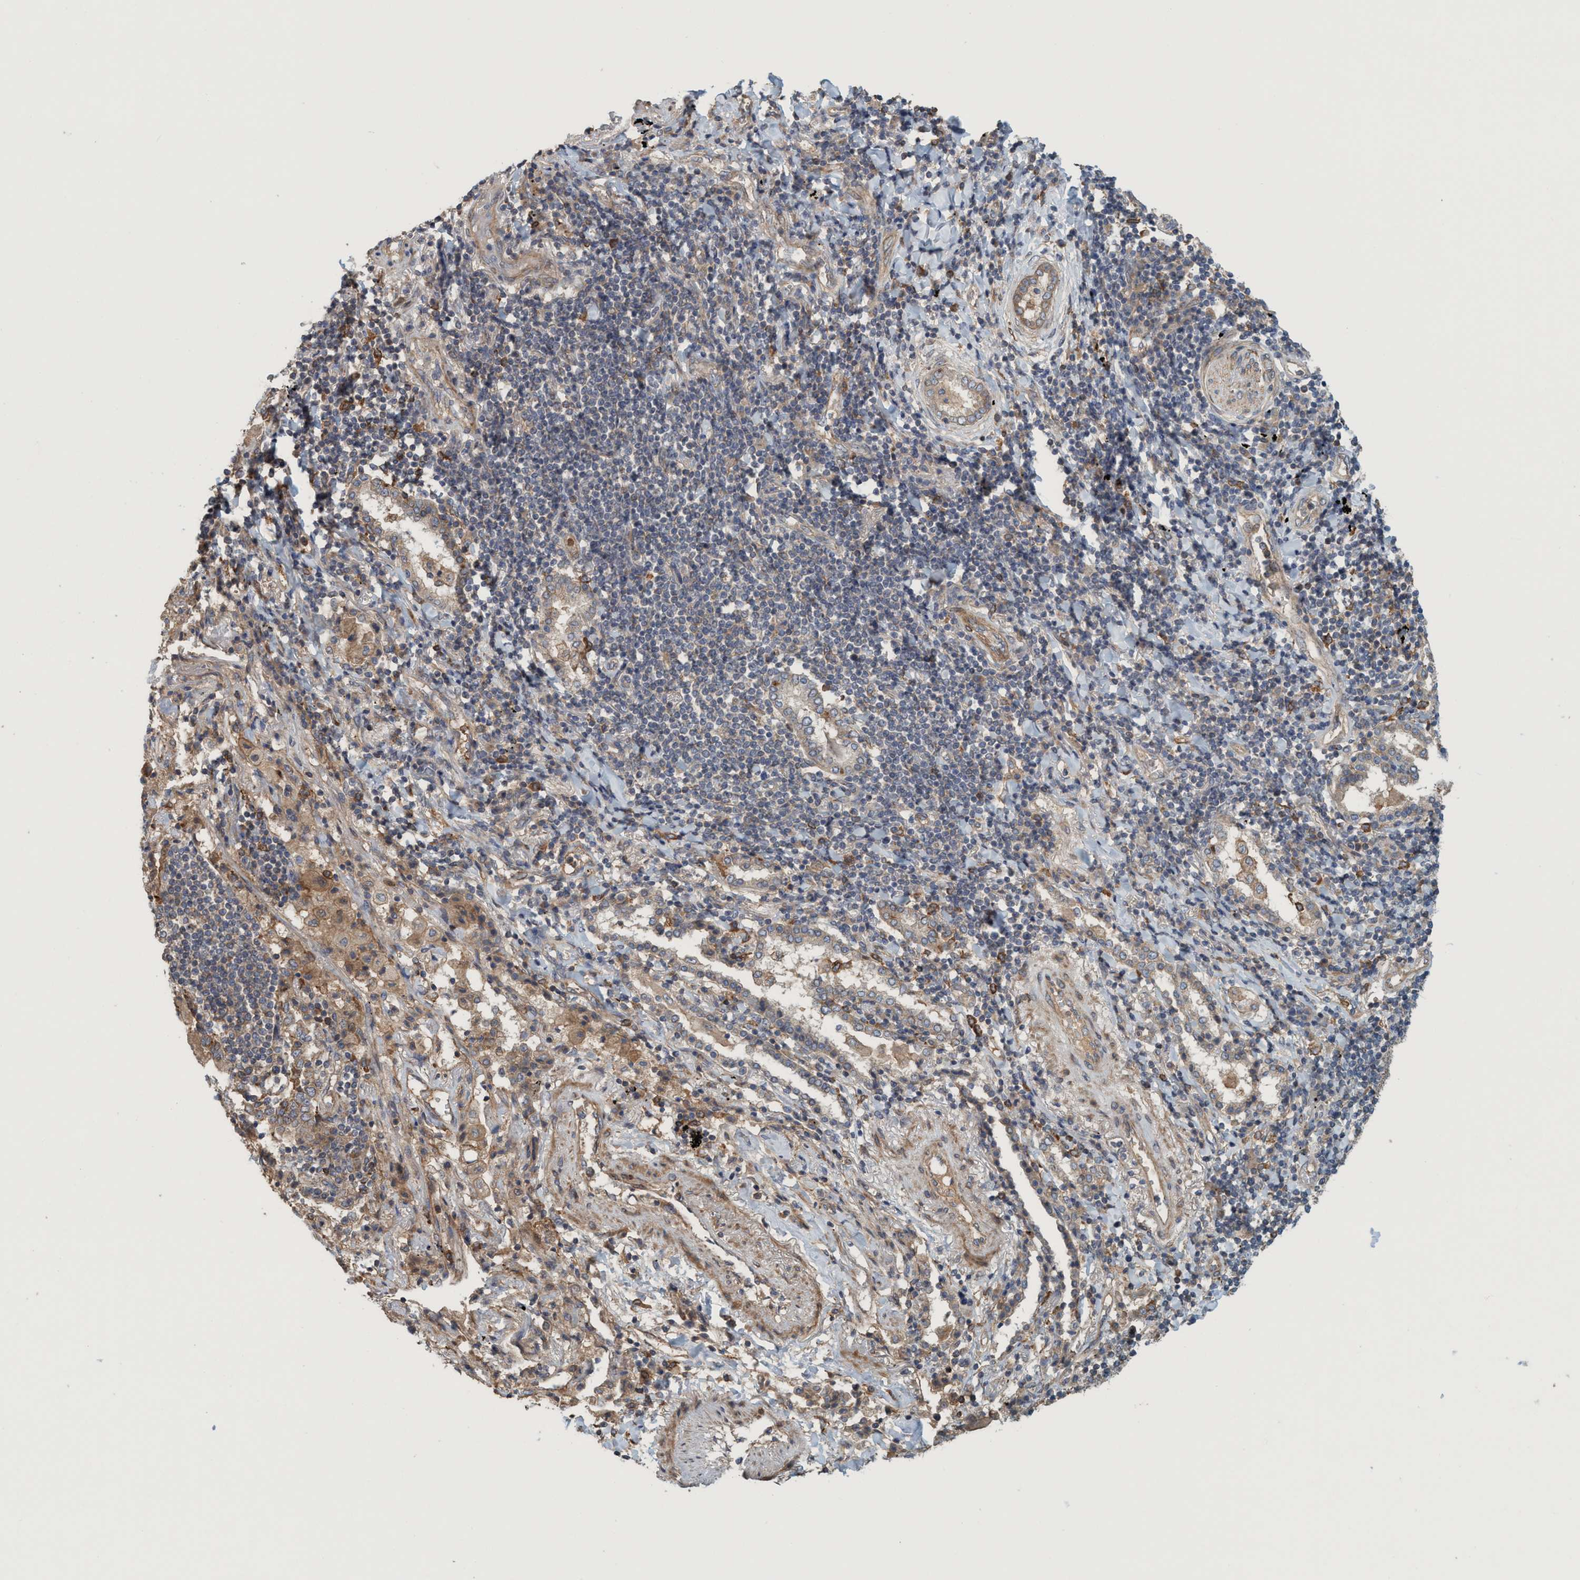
{"staining": {"intensity": "weak", "quantity": ">75%", "location": "cytoplasmic/membranous"}, "tissue": "lung cancer", "cell_type": "Tumor cells", "image_type": "cancer", "snomed": [{"axis": "morphology", "description": "Adenocarcinoma, NOS"}, {"axis": "topography", "description": "Lung"}], "caption": "The photomicrograph exhibits staining of lung cancer, revealing weak cytoplasmic/membranous protein expression (brown color) within tumor cells.", "gene": "SPECC1", "patient": {"sex": "female", "age": 65}}